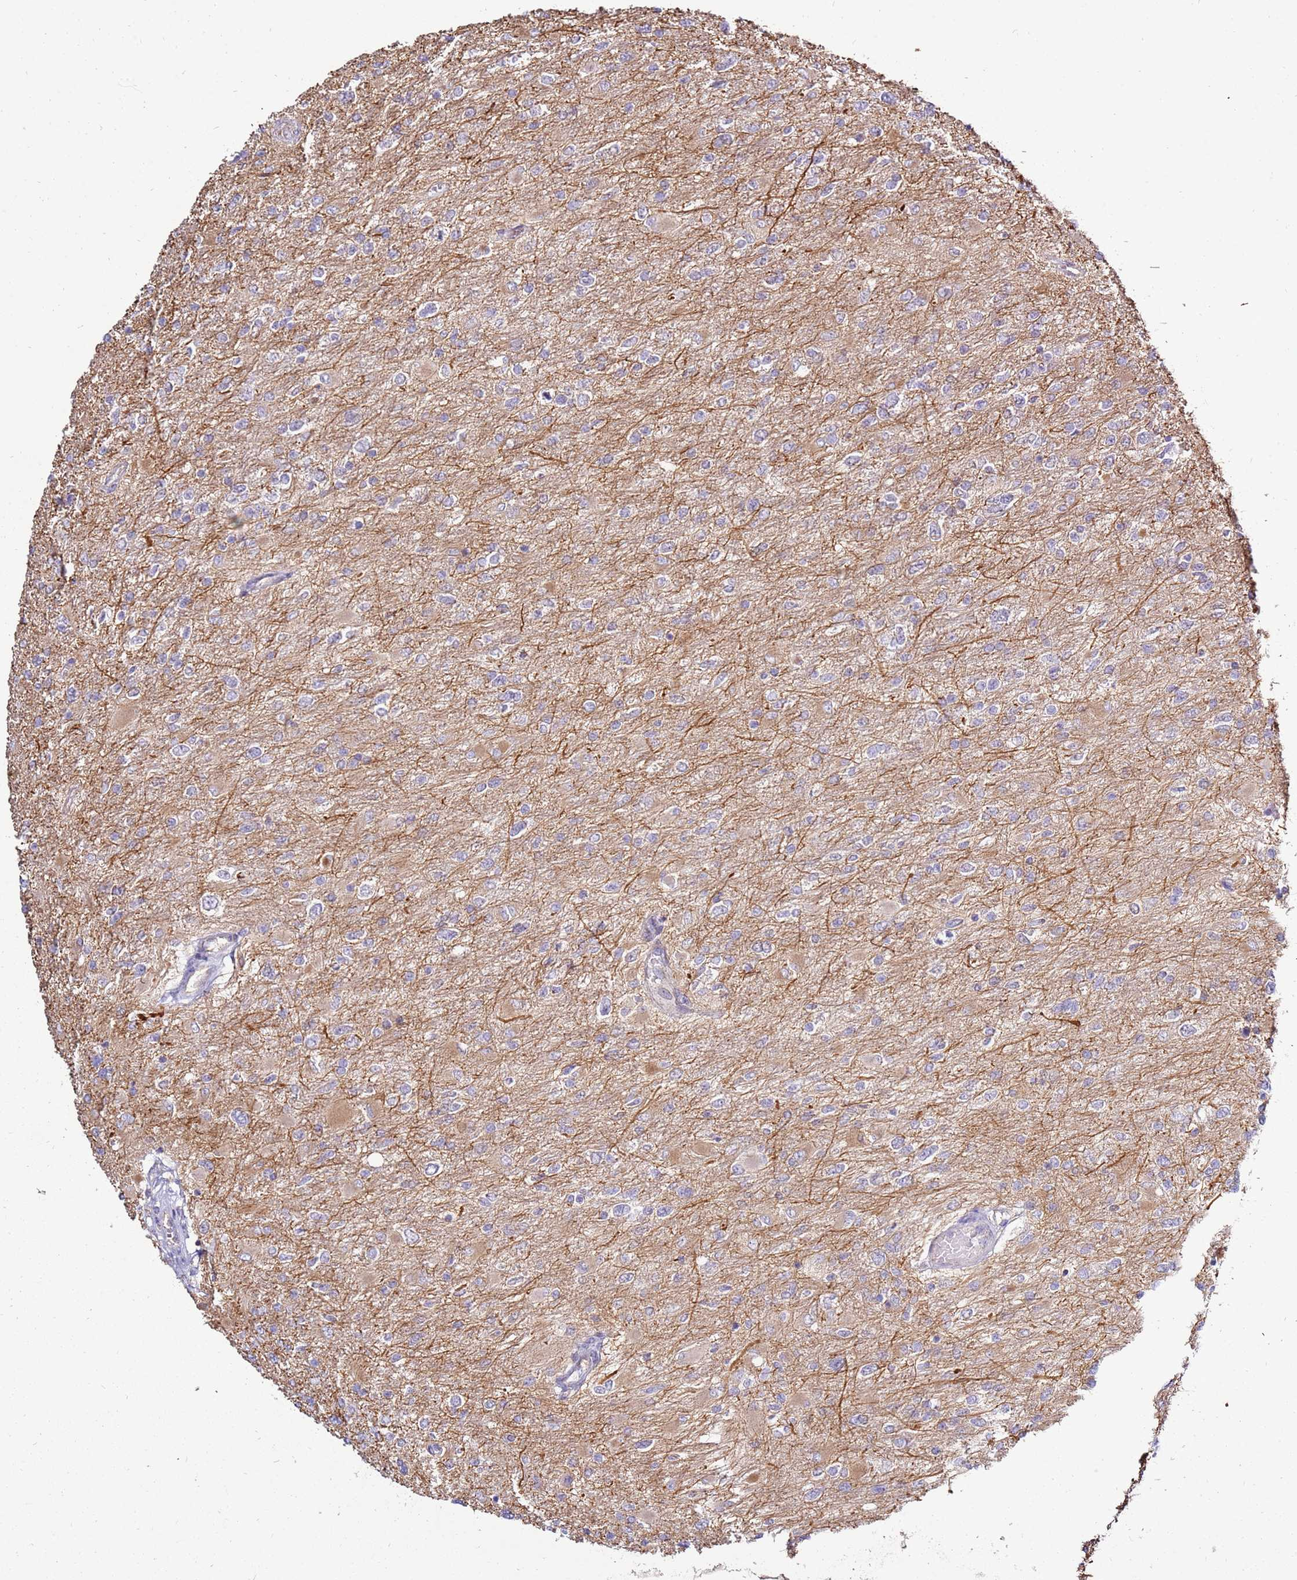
{"staining": {"intensity": "negative", "quantity": "none", "location": "none"}, "tissue": "glioma", "cell_type": "Tumor cells", "image_type": "cancer", "snomed": [{"axis": "morphology", "description": "Glioma, malignant, High grade"}, {"axis": "topography", "description": "Cerebral cortex"}], "caption": "Protein analysis of malignant glioma (high-grade) shows no significant expression in tumor cells. (DAB immunohistochemistry (IHC) with hematoxylin counter stain).", "gene": "TRAPPC4", "patient": {"sex": "female", "age": 36}}